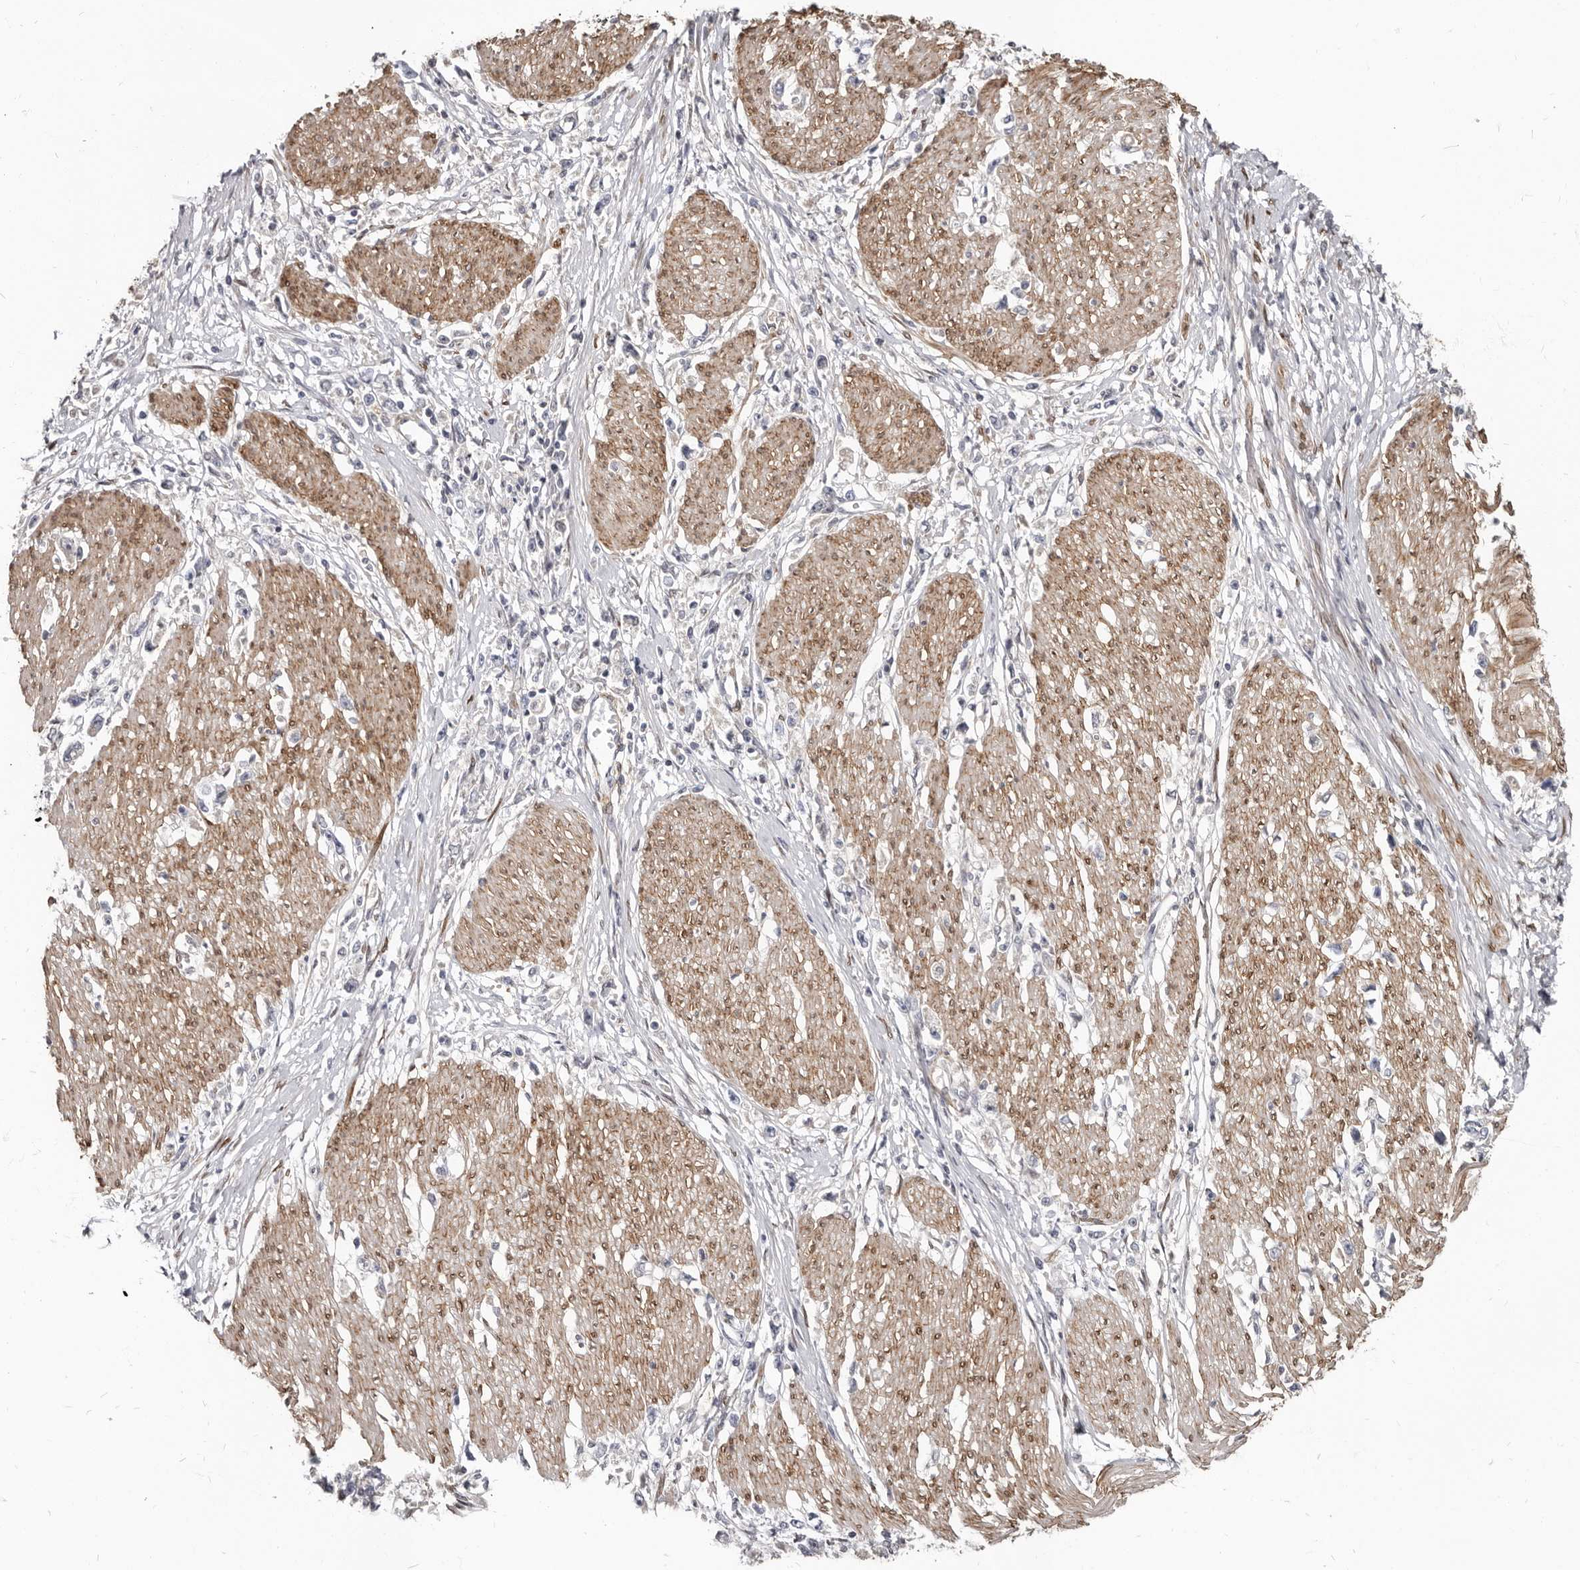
{"staining": {"intensity": "negative", "quantity": "none", "location": "none"}, "tissue": "stomach cancer", "cell_type": "Tumor cells", "image_type": "cancer", "snomed": [{"axis": "morphology", "description": "Adenocarcinoma, NOS"}, {"axis": "topography", "description": "Stomach"}], "caption": "Immunohistochemical staining of human stomach cancer exhibits no significant staining in tumor cells. (DAB immunohistochemistry, high magnification).", "gene": "MRGPRF", "patient": {"sex": "female", "age": 59}}